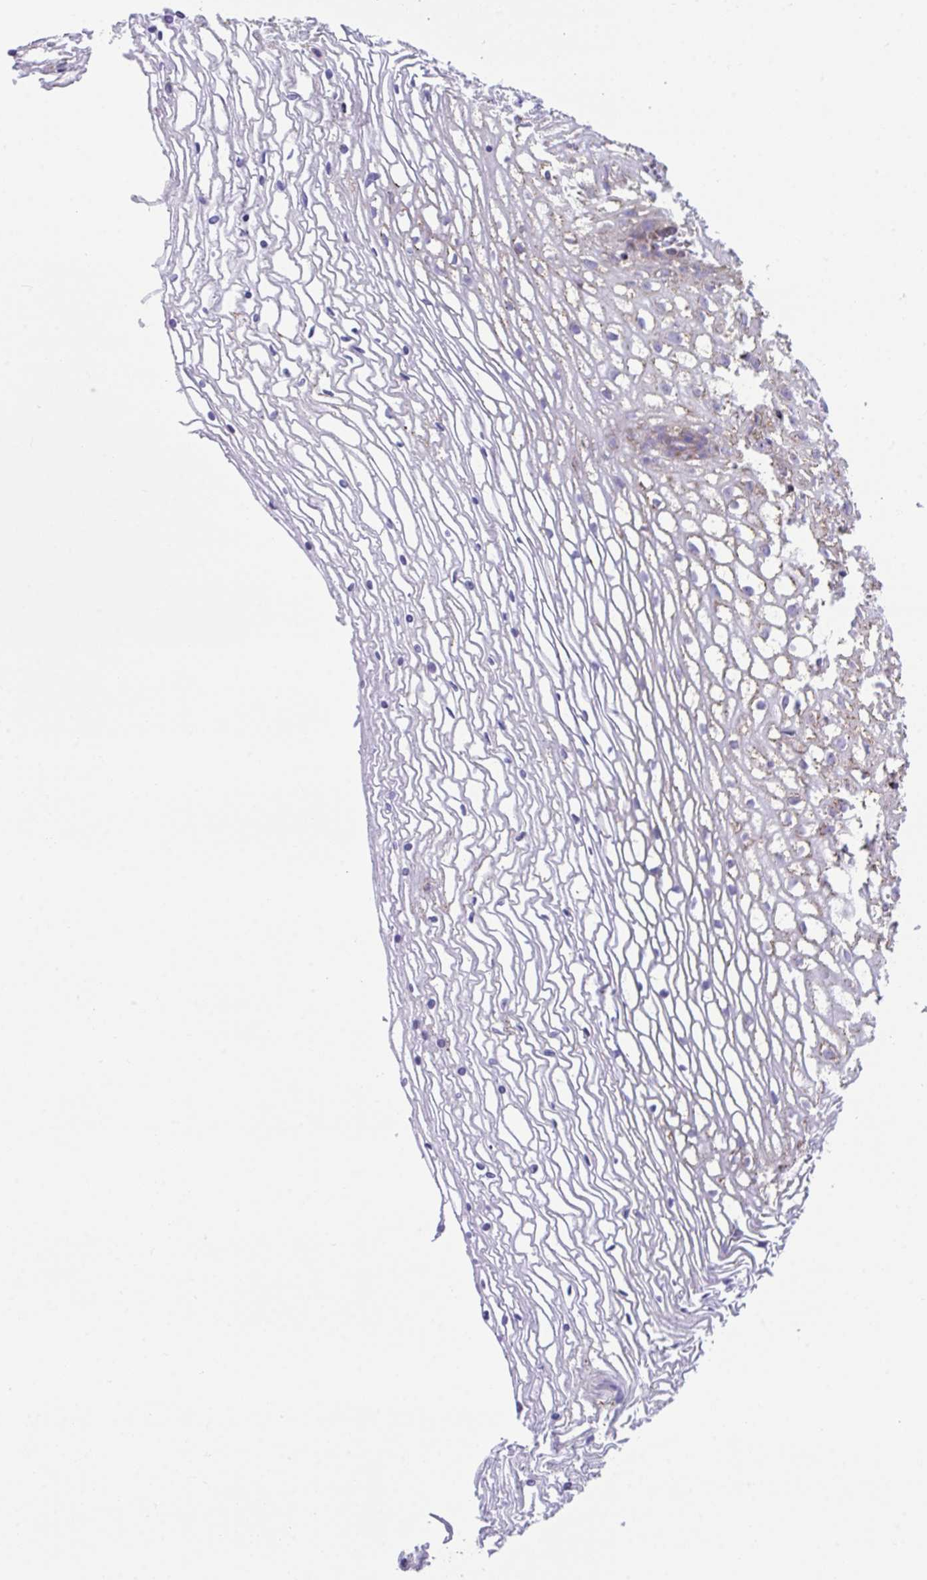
{"staining": {"intensity": "weak", "quantity": "<25%", "location": "cytoplasmic/membranous"}, "tissue": "cervix", "cell_type": "Glandular cells", "image_type": "normal", "snomed": [{"axis": "morphology", "description": "Normal tissue, NOS"}, {"axis": "topography", "description": "Cervix"}], "caption": "This is a micrograph of immunohistochemistry staining of benign cervix, which shows no expression in glandular cells. (DAB (3,3'-diaminobenzidine) IHC with hematoxylin counter stain).", "gene": "PCMTD2", "patient": {"sex": "female", "age": 36}}